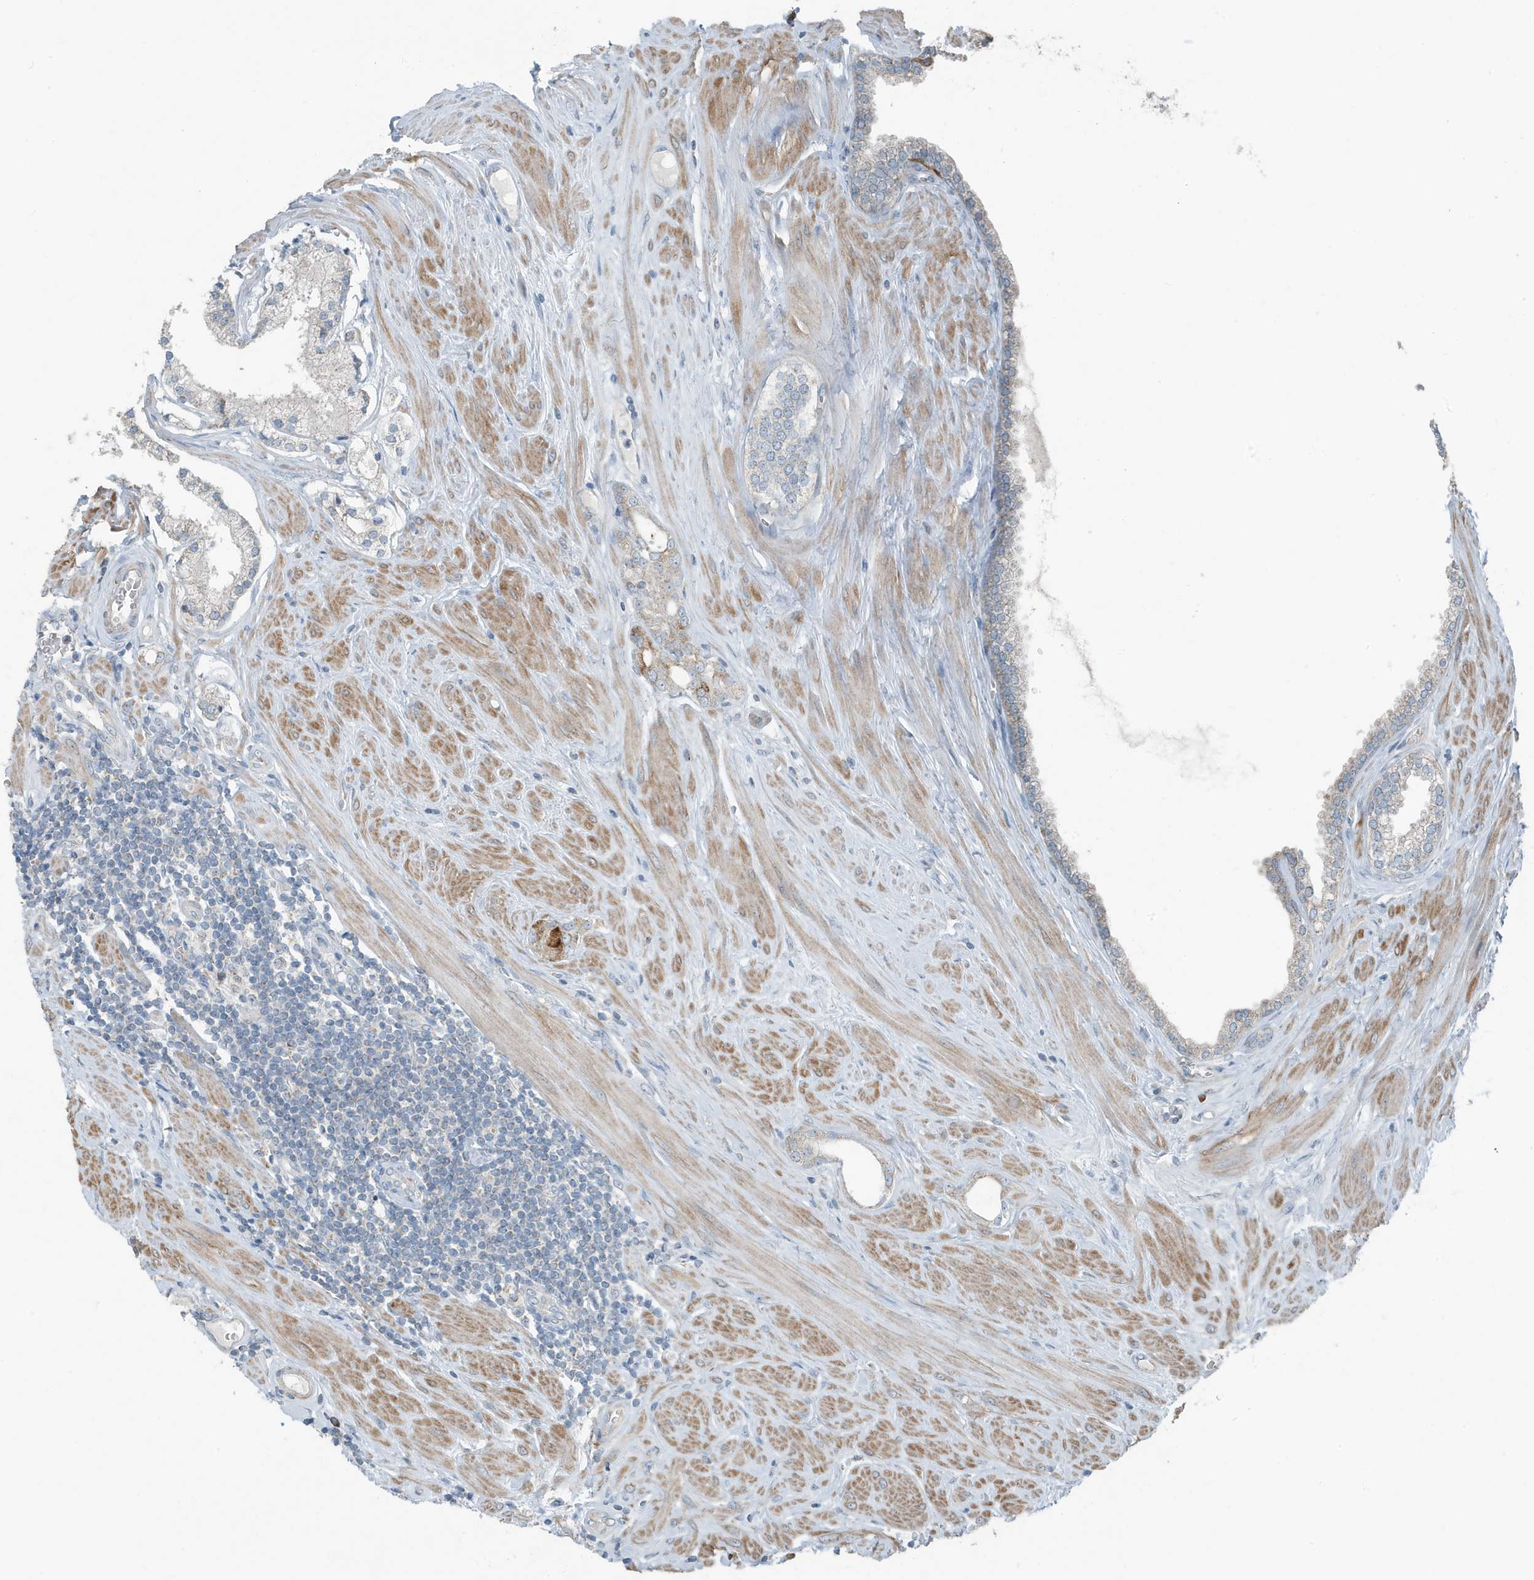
{"staining": {"intensity": "weak", "quantity": "25%-75%", "location": "cytoplasmic/membranous"}, "tissue": "prostate cancer", "cell_type": "Tumor cells", "image_type": "cancer", "snomed": [{"axis": "morphology", "description": "Adenocarcinoma, Low grade"}, {"axis": "topography", "description": "Prostate"}], "caption": "Prostate cancer tissue exhibits weak cytoplasmic/membranous staining in about 25%-75% of tumor cells", "gene": "MT-CYB", "patient": {"sex": "male", "age": 62}}